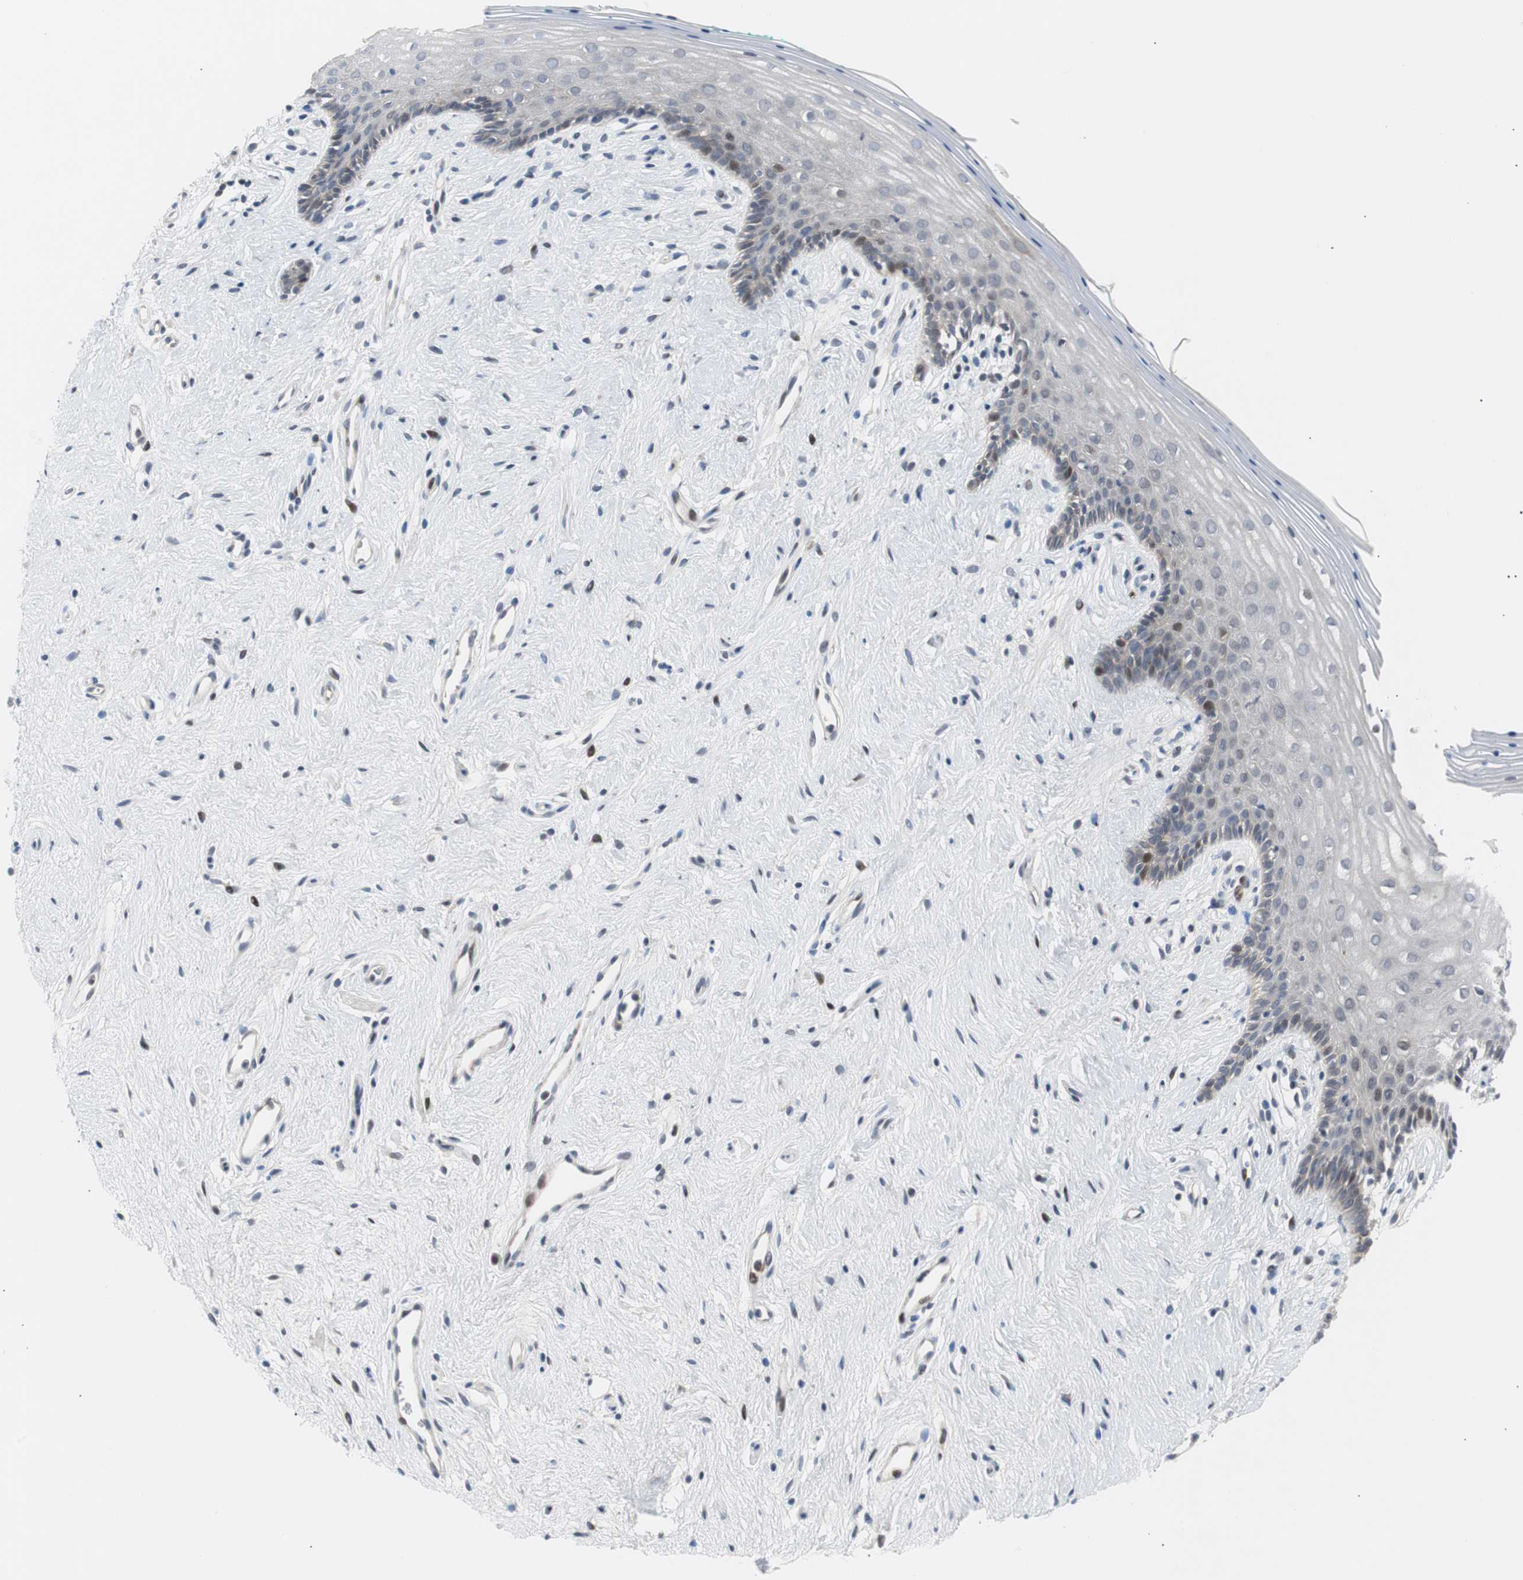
{"staining": {"intensity": "moderate", "quantity": "<25%", "location": "nuclear"}, "tissue": "vagina", "cell_type": "Squamous epithelial cells", "image_type": "normal", "snomed": [{"axis": "morphology", "description": "Normal tissue, NOS"}, {"axis": "topography", "description": "Vagina"}], "caption": "Immunohistochemistry (IHC) of normal human vagina exhibits low levels of moderate nuclear expression in about <25% of squamous epithelial cells. (brown staining indicates protein expression, while blue staining denotes nuclei).", "gene": "MAP2K4", "patient": {"sex": "female", "age": 44}}